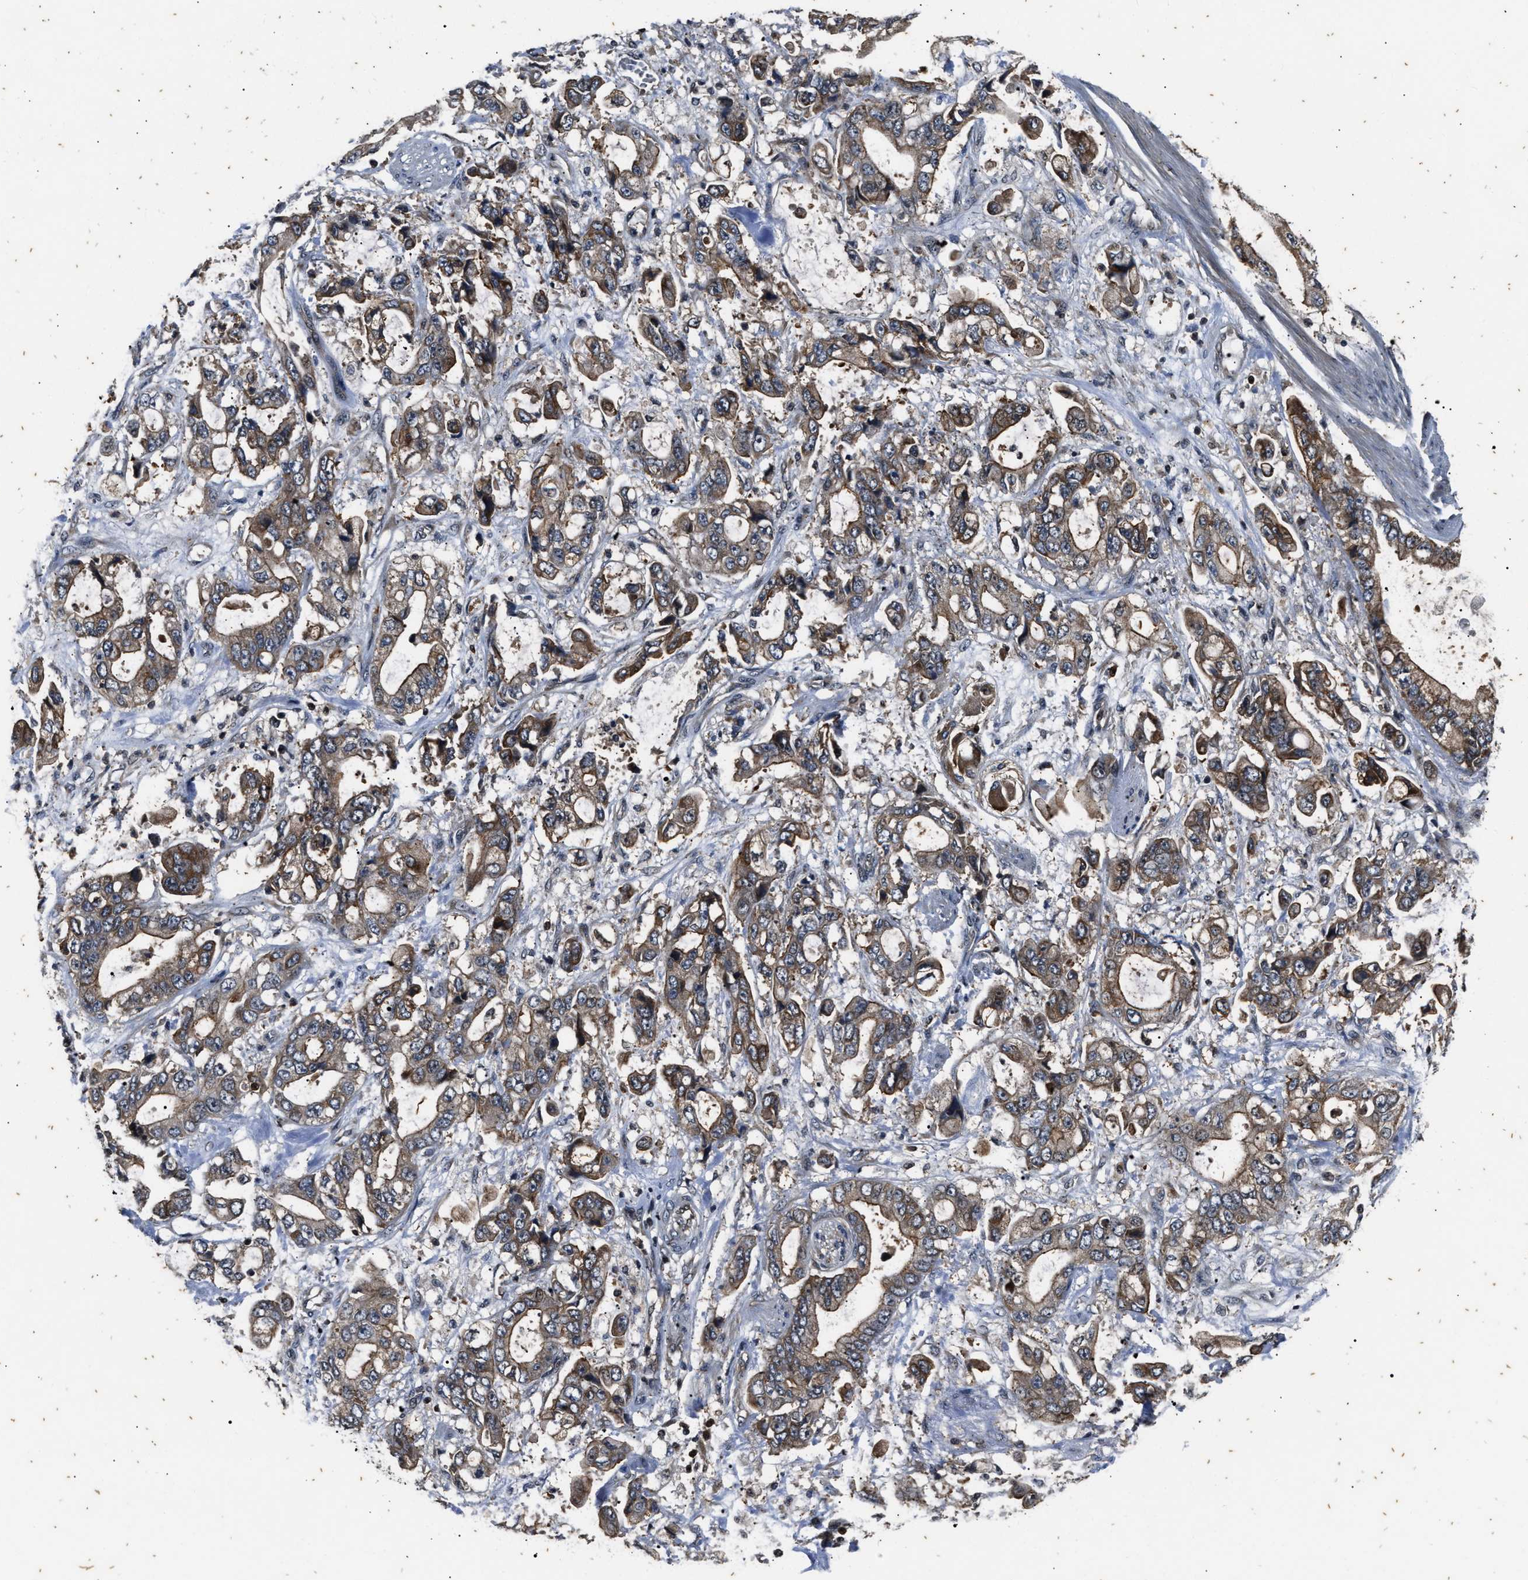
{"staining": {"intensity": "weak", "quantity": ">75%", "location": "cytoplasmic/membranous"}, "tissue": "stomach cancer", "cell_type": "Tumor cells", "image_type": "cancer", "snomed": [{"axis": "morphology", "description": "Normal tissue, NOS"}, {"axis": "morphology", "description": "Adenocarcinoma, NOS"}, {"axis": "topography", "description": "Stomach"}], "caption": "Stomach adenocarcinoma was stained to show a protein in brown. There is low levels of weak cytoplasmic/membranous staining in about >75% of tumor cells.", "gene": "PTPN7", "patient": {"sex": "male", "age": 62}}